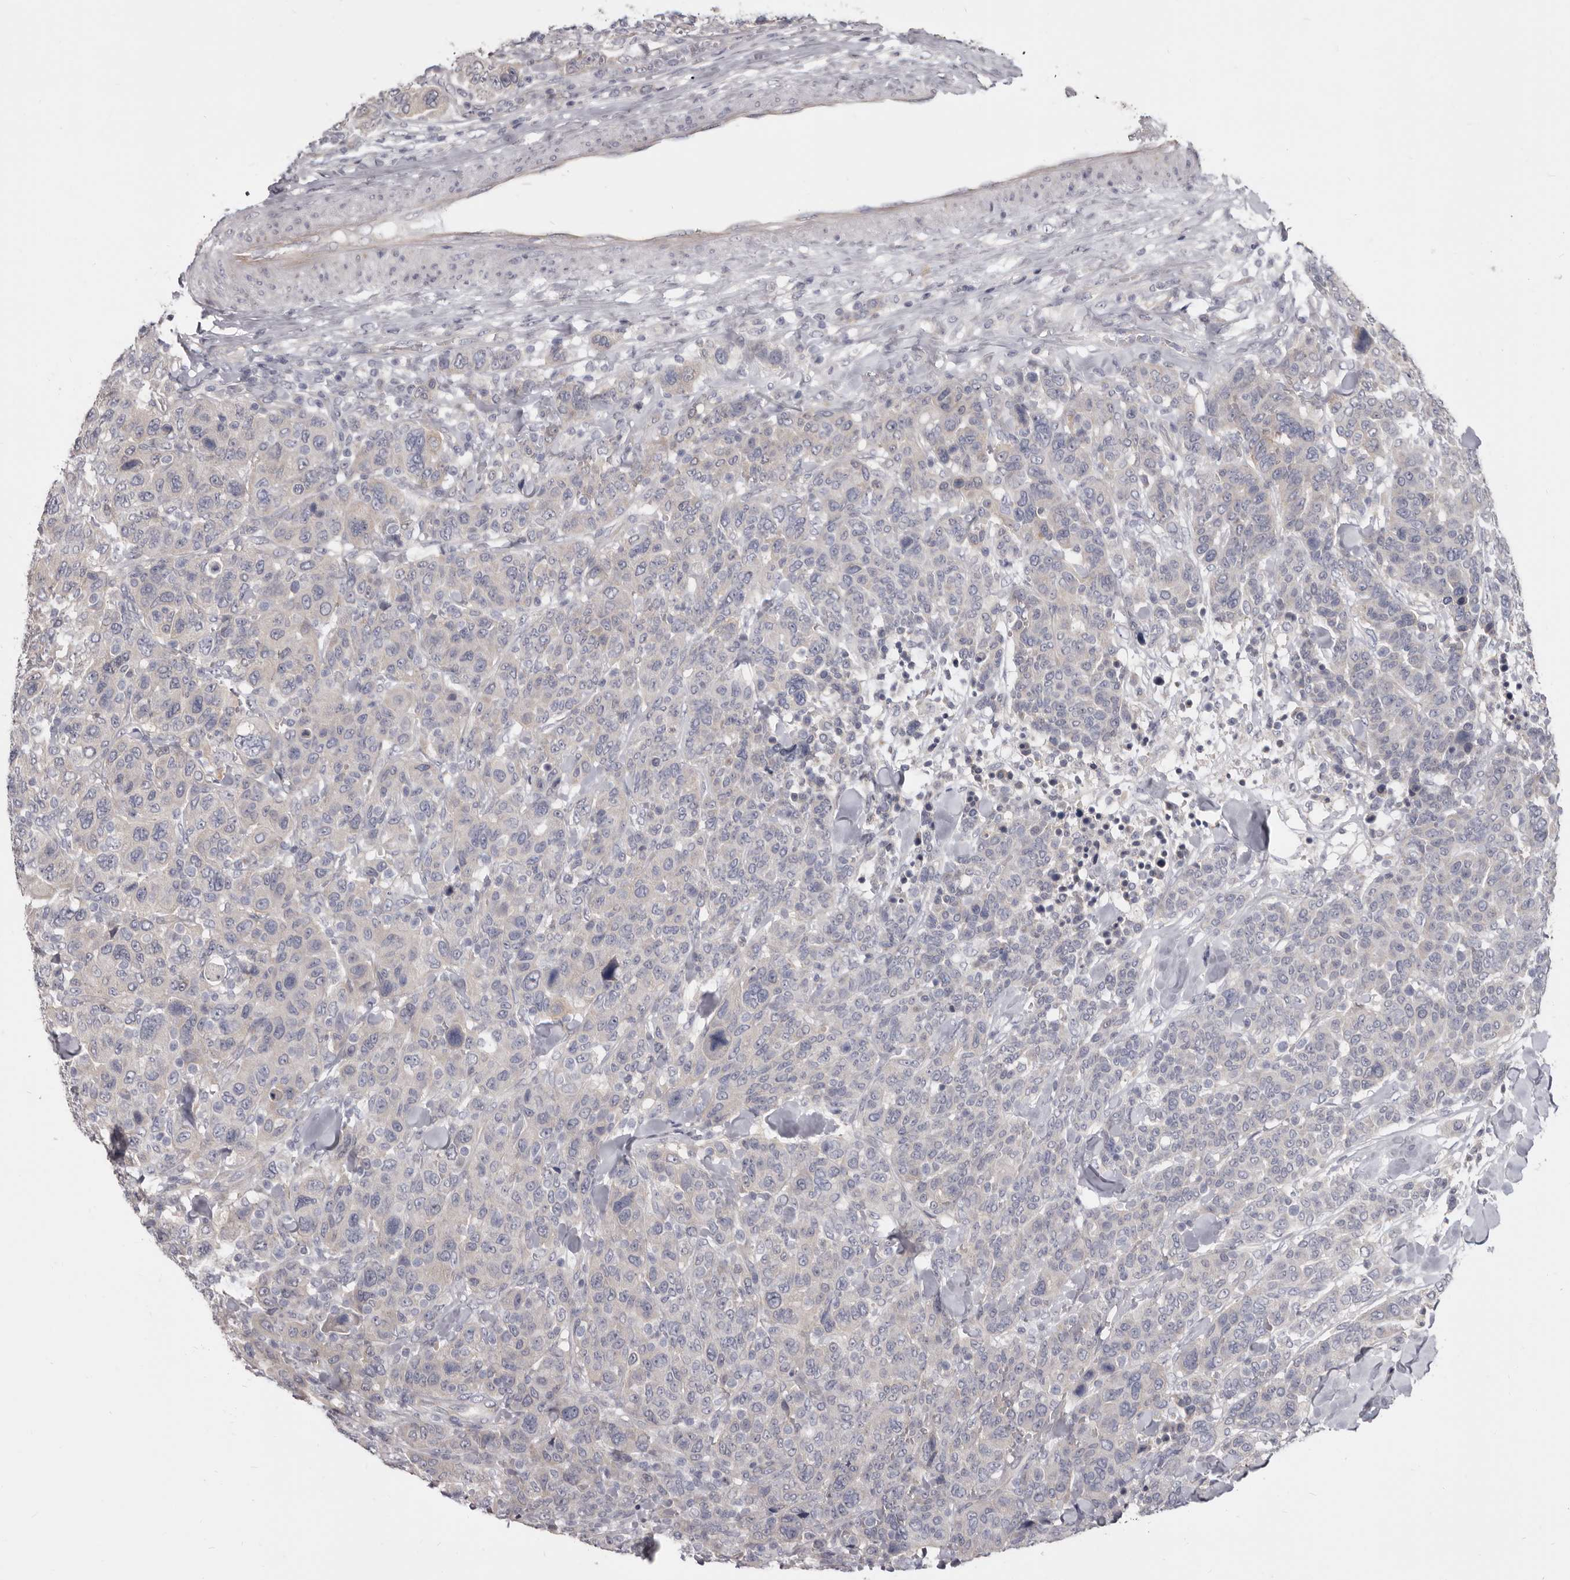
{"staining": {"intensity": "negative", "quantity": "none", "location": "none"}, "tissue": "breast cancer", "cell_type": "Tumor cells", "image_type": "cancer", "snomed": [{"axis": "morphology", "description": "Duct carcinoma"}, {"axis": "topography", "description": "Breast"}], "caption": "Tumor cells show no significant protein expression in breast cancer (intraductal carcinoma).", "gene": "FMO2", "patient": {"sex": "female", "age": 37}}